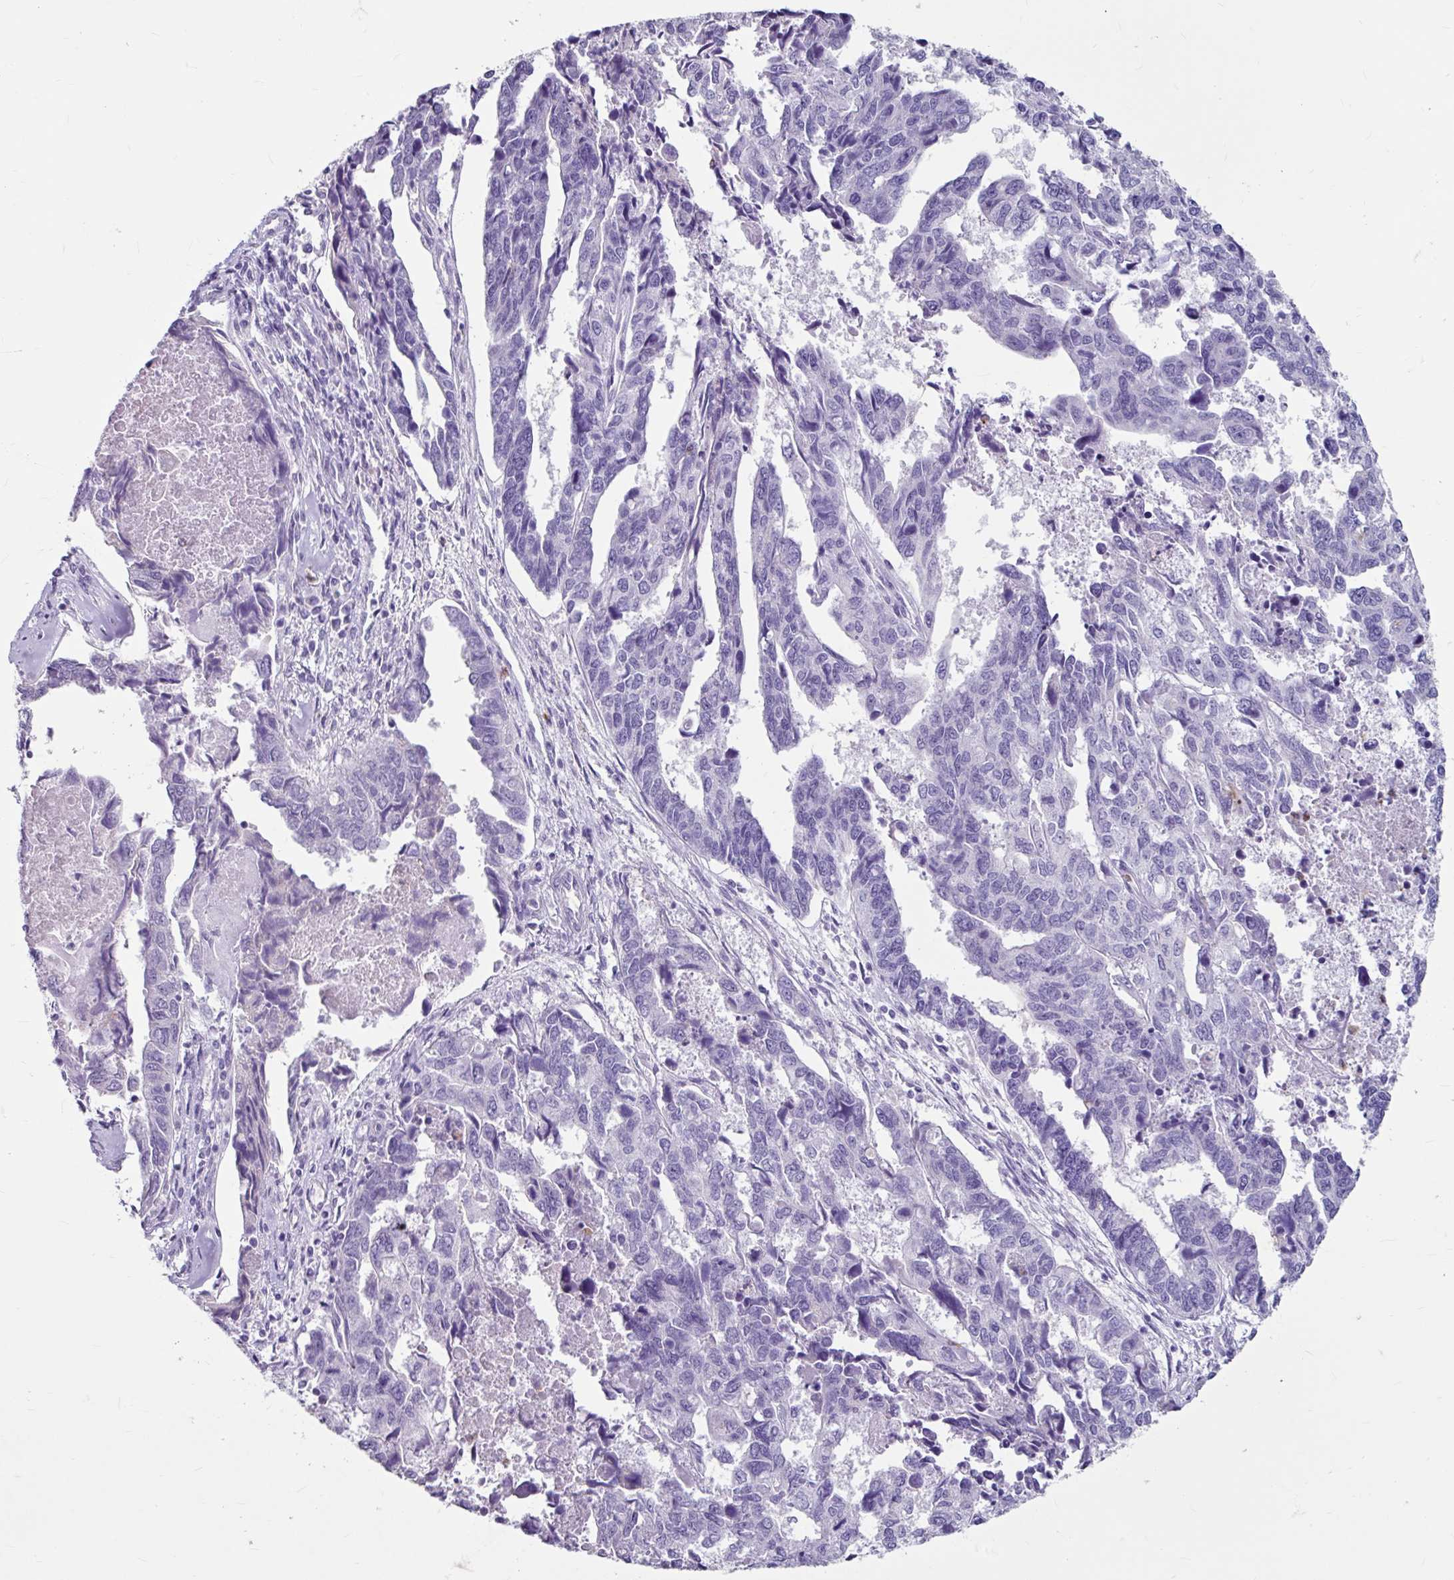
{"staining": {"intensity": "negative", "quantity": "none", "location": "none"}, "tissue": "endometrial cancer", "cell_type": "Tumor cells", "image_type": "cancer", "snomed": [{"axis": "morphology", "description": "Adenocarcinoma, NOS"}, {"axis": "topography", "description": "Endometrium"}], "caption": "Adenocarcinoma (endometrial) was stained to show a protein in brown. There is no significant staining in tumor cells. (Stains: DAB (3,3'-diaminobenzidine) immunohistochemistry (IHC) with hematoxylin counter stain, Microscopy: brightfield microscopy at high magnification).", "gene": "ANKRD1", "patient": {"sex": "female", "age": 73}}